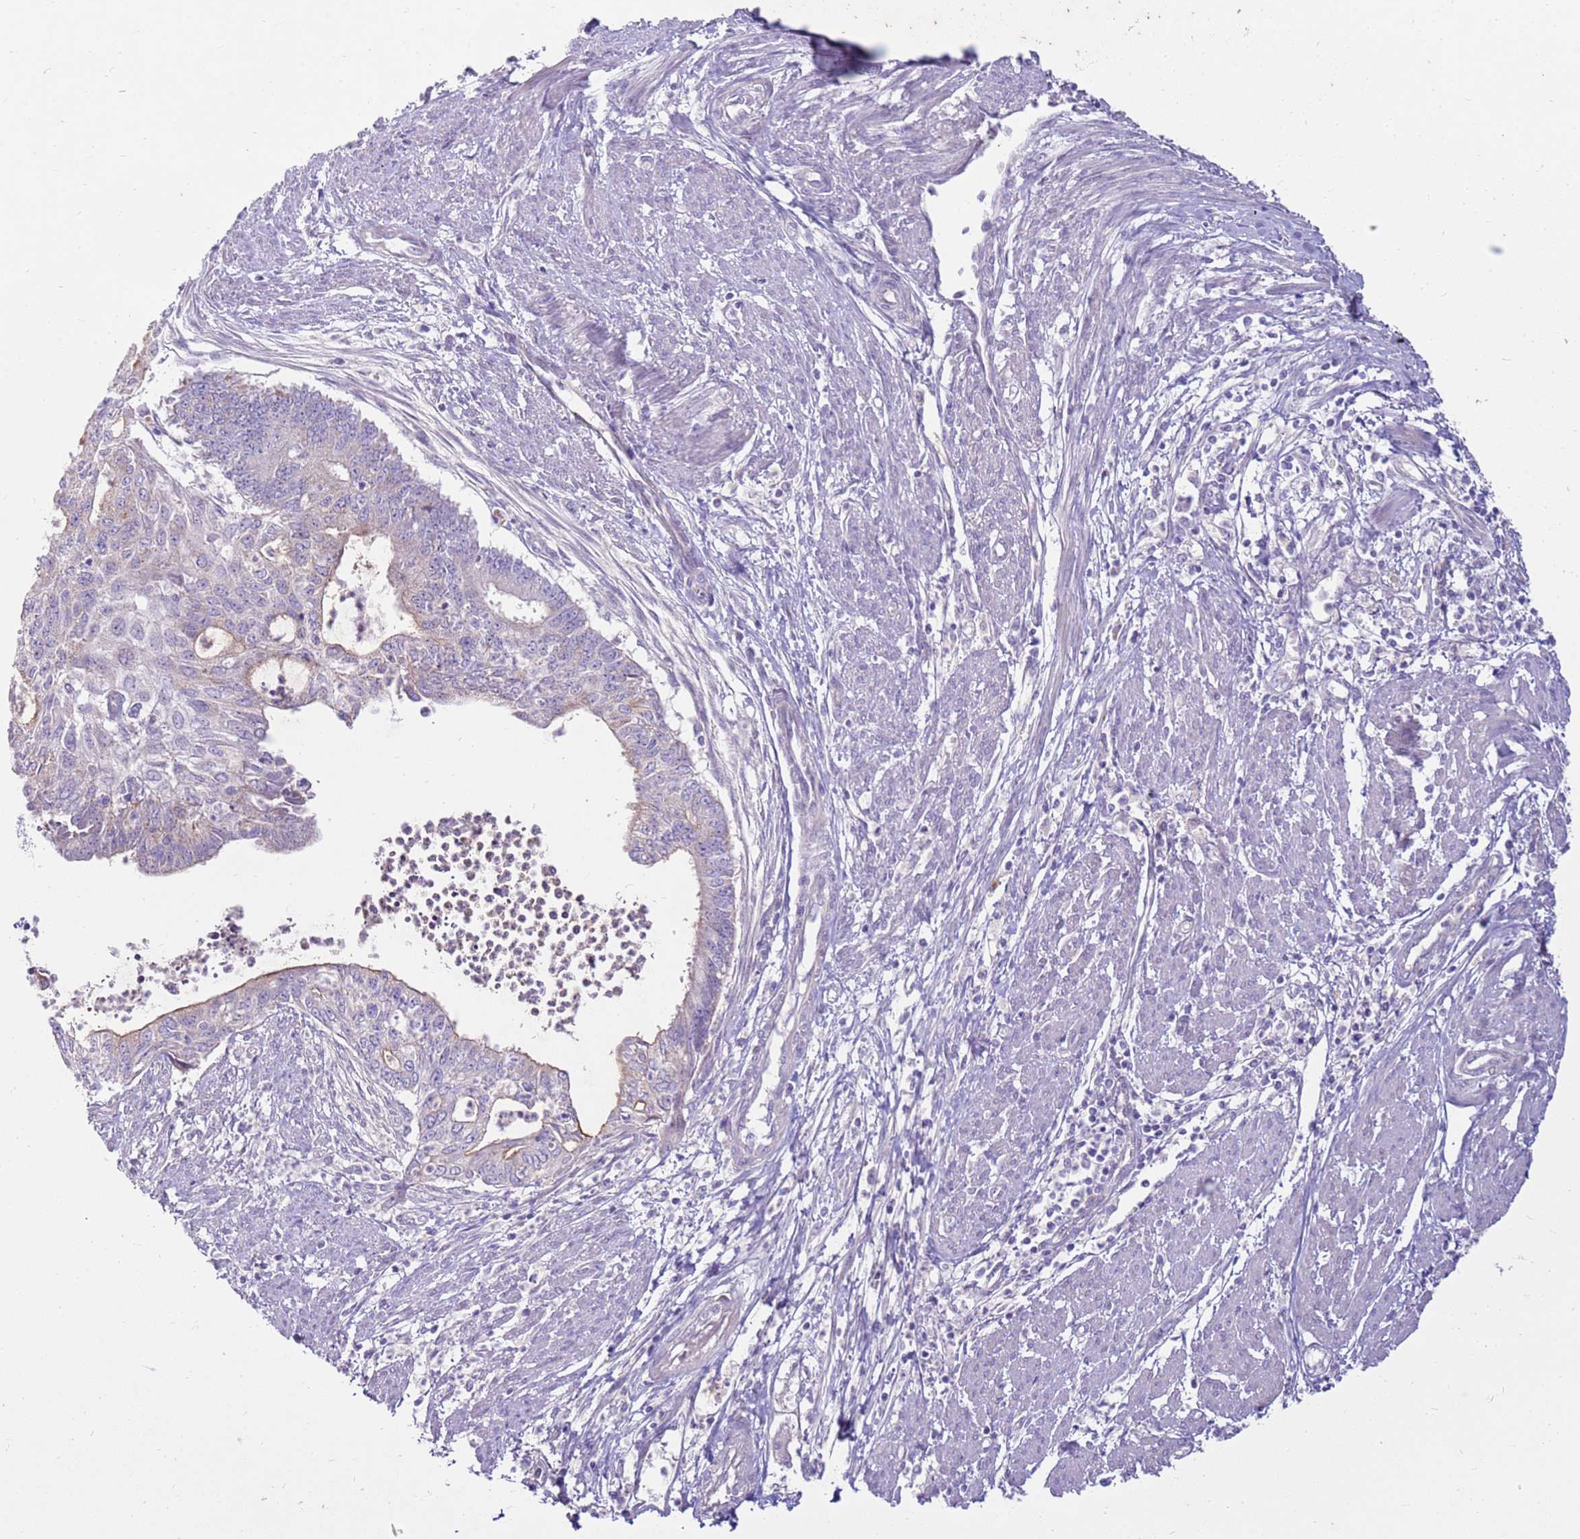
{"staining": {"intensity": "weak", "quantity": "<25%", "location": "cytoplasmic/membranous"}, "tissue": "endometrial cancer", "cell_type": "Tumor cells", "image_type": "cancer", "snomed": [{"axis": "morphology", "description": "Adenocarcinoma, NOS"}, {"axis": "topography", "description": "Endometrium"}], "caption": "A micrograph of adenocarcinoma (endometrial) stained for a protein exhibits no brown staining in tumor cells. (Brightfield microscopy of DAB IHC at high magnification).", "gene": "SLC44A4", "patient": {"sex": "female", "age": 73}}